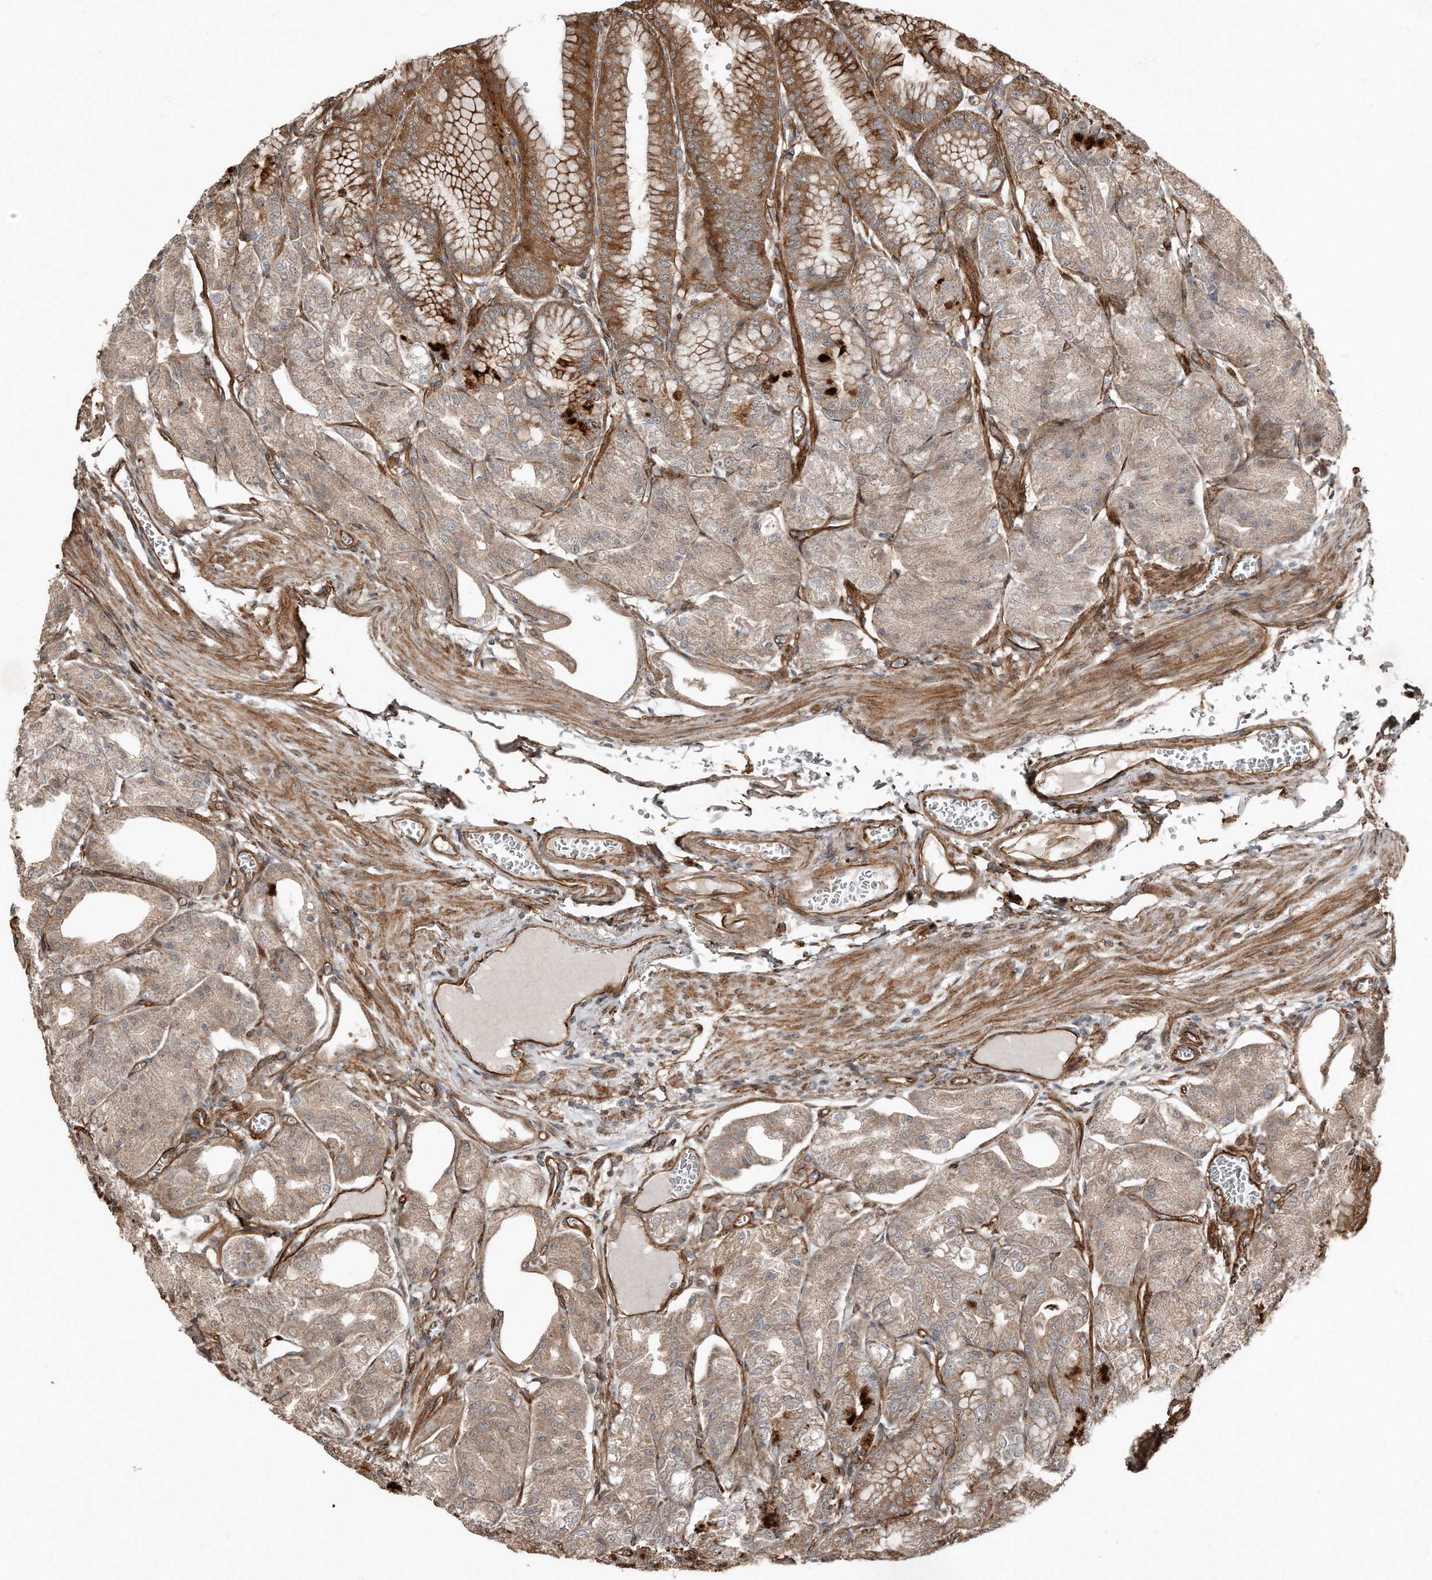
{"staining": {"intensity": "moderate", "quantity": "25%-75%", "location": "cytoplasmic/membranous"}, "tissue": "stomach", "cell_type": "Glandular cells", "image_type": "normal", "snomed": [{"axis": "morphology", "description": "Normal tissue, NOS"}, {"axis": "topography", "description": "Stomach, lower"}], "caption": "Immunohistochemistry (IHC) image of unremarkable stomach: human stomach stained using immunohistochemistry exhibits medium levels of moderate protein expression localized specifically in the cytoplasmic/membranous of glandular cells, appearing as a cytoplasmic/membranous brown color.", "gene": "SNAP47", "patient": {"sex": "male", "age": 71}}